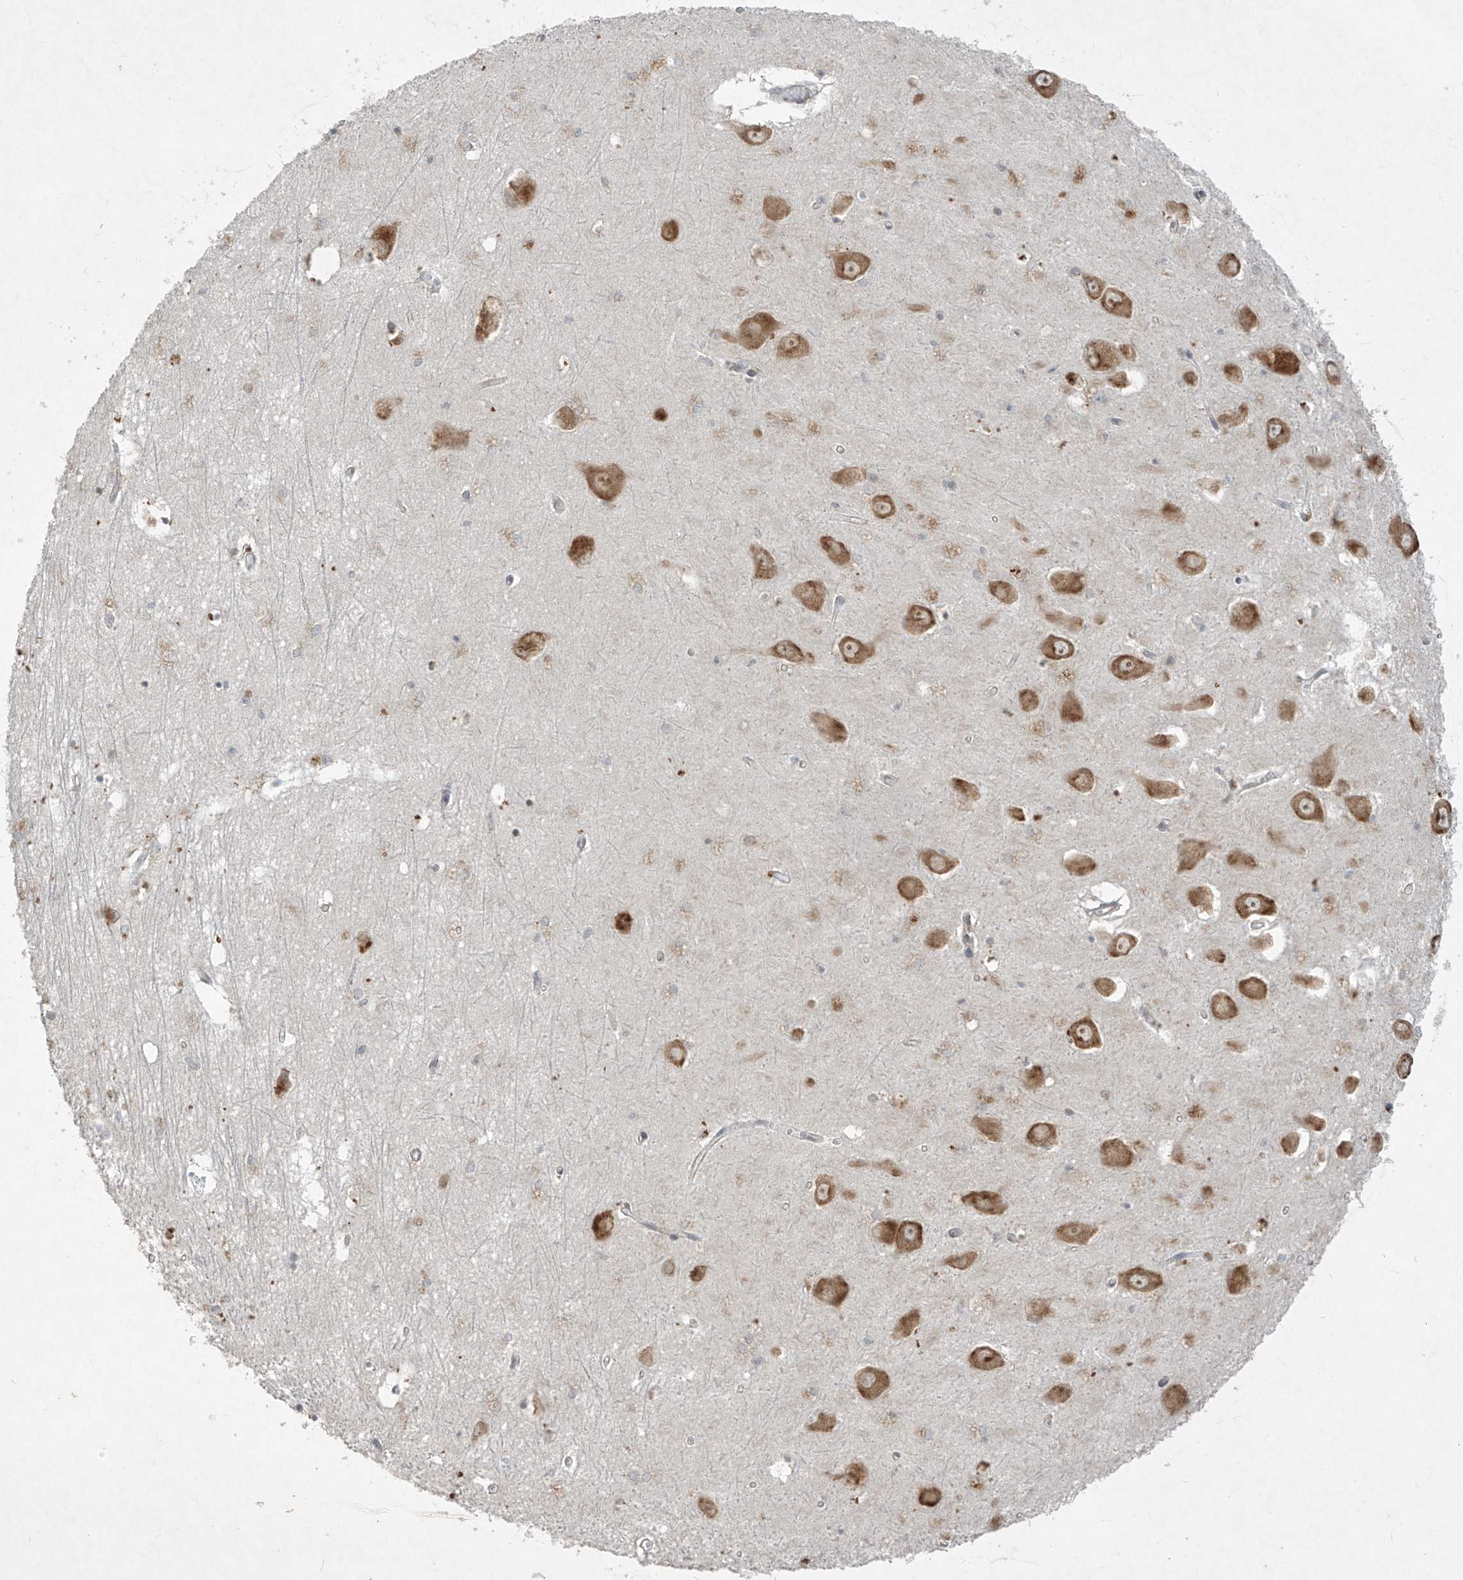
{"staining": {"intensity": "moderate", "quantity": "<25%", "location": "cytoplasmic/membranous"}, "tissue": "hippocampus", "cell_type": "Glial cells", "image_type": "normal", "snomed": [{"axis": "morphology", "description": "Normal tissue, NOS"}, {"axis": "topography", "description": "Hippocampus"}], "caption": "Hippocampus stained for a protein (brown) shows moderate cytoplasmic/membranous positive staining in about <25% of glial cells.", "gene": "RPL34", "patient": {"sex": "male", "age": 70}}